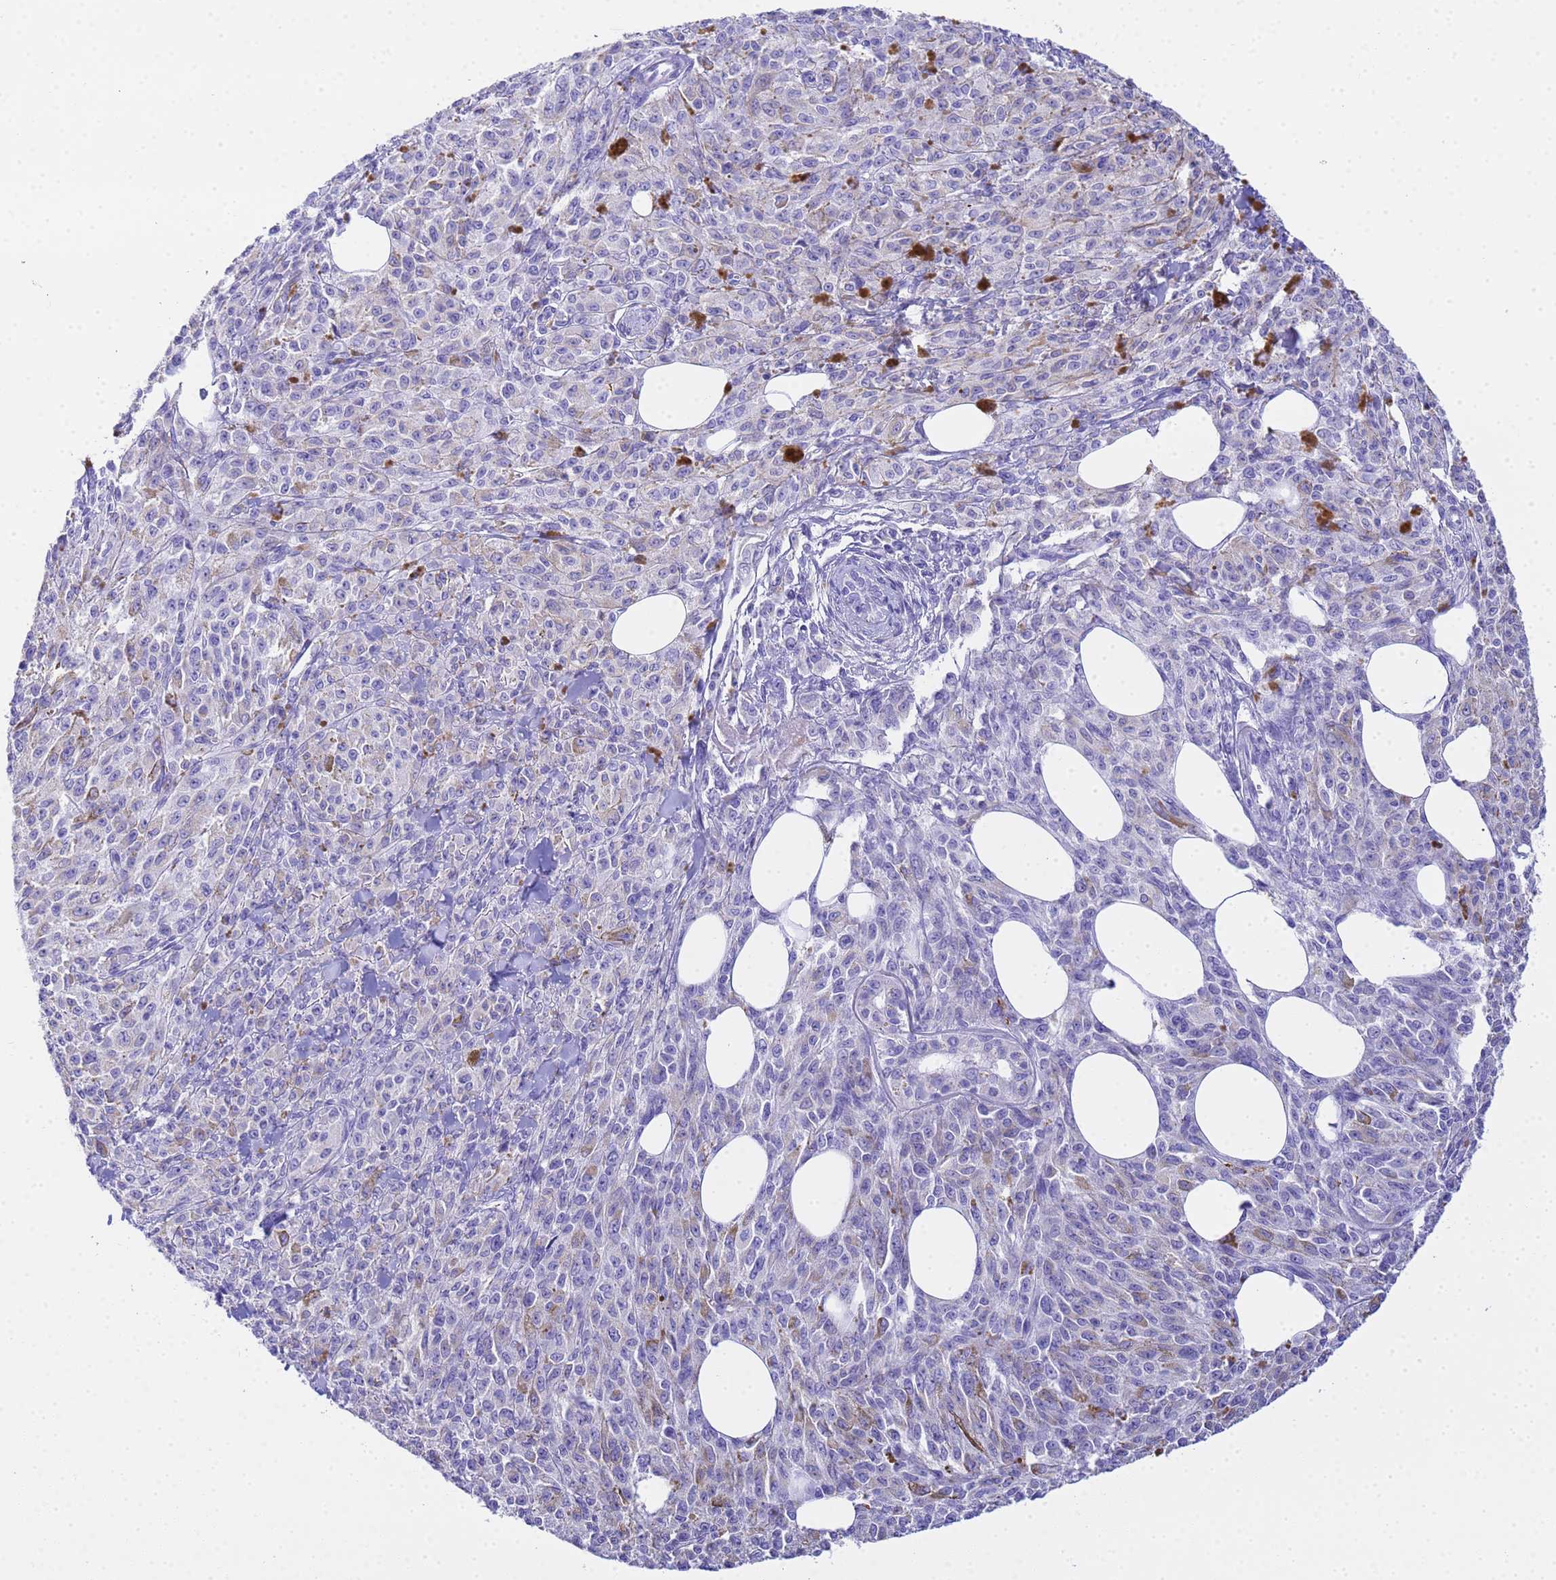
{"staining": {"intensity": "negative", "quantity": "none", "location": "none"}, "tissue": "melanoma", "cell_type": "Tumor cells", "image_type": "cancer", "snomed": [{"axis": "morphology", "description": "Malignant melanoma, NOS"}, {"axis": "topography", "description": "Skin"}], "caption": "Protein analysis of melanoma displays no significant staining in tumor cells.", "gene": "AQP12A", "patient": {"sex": "female", "age": 52}}